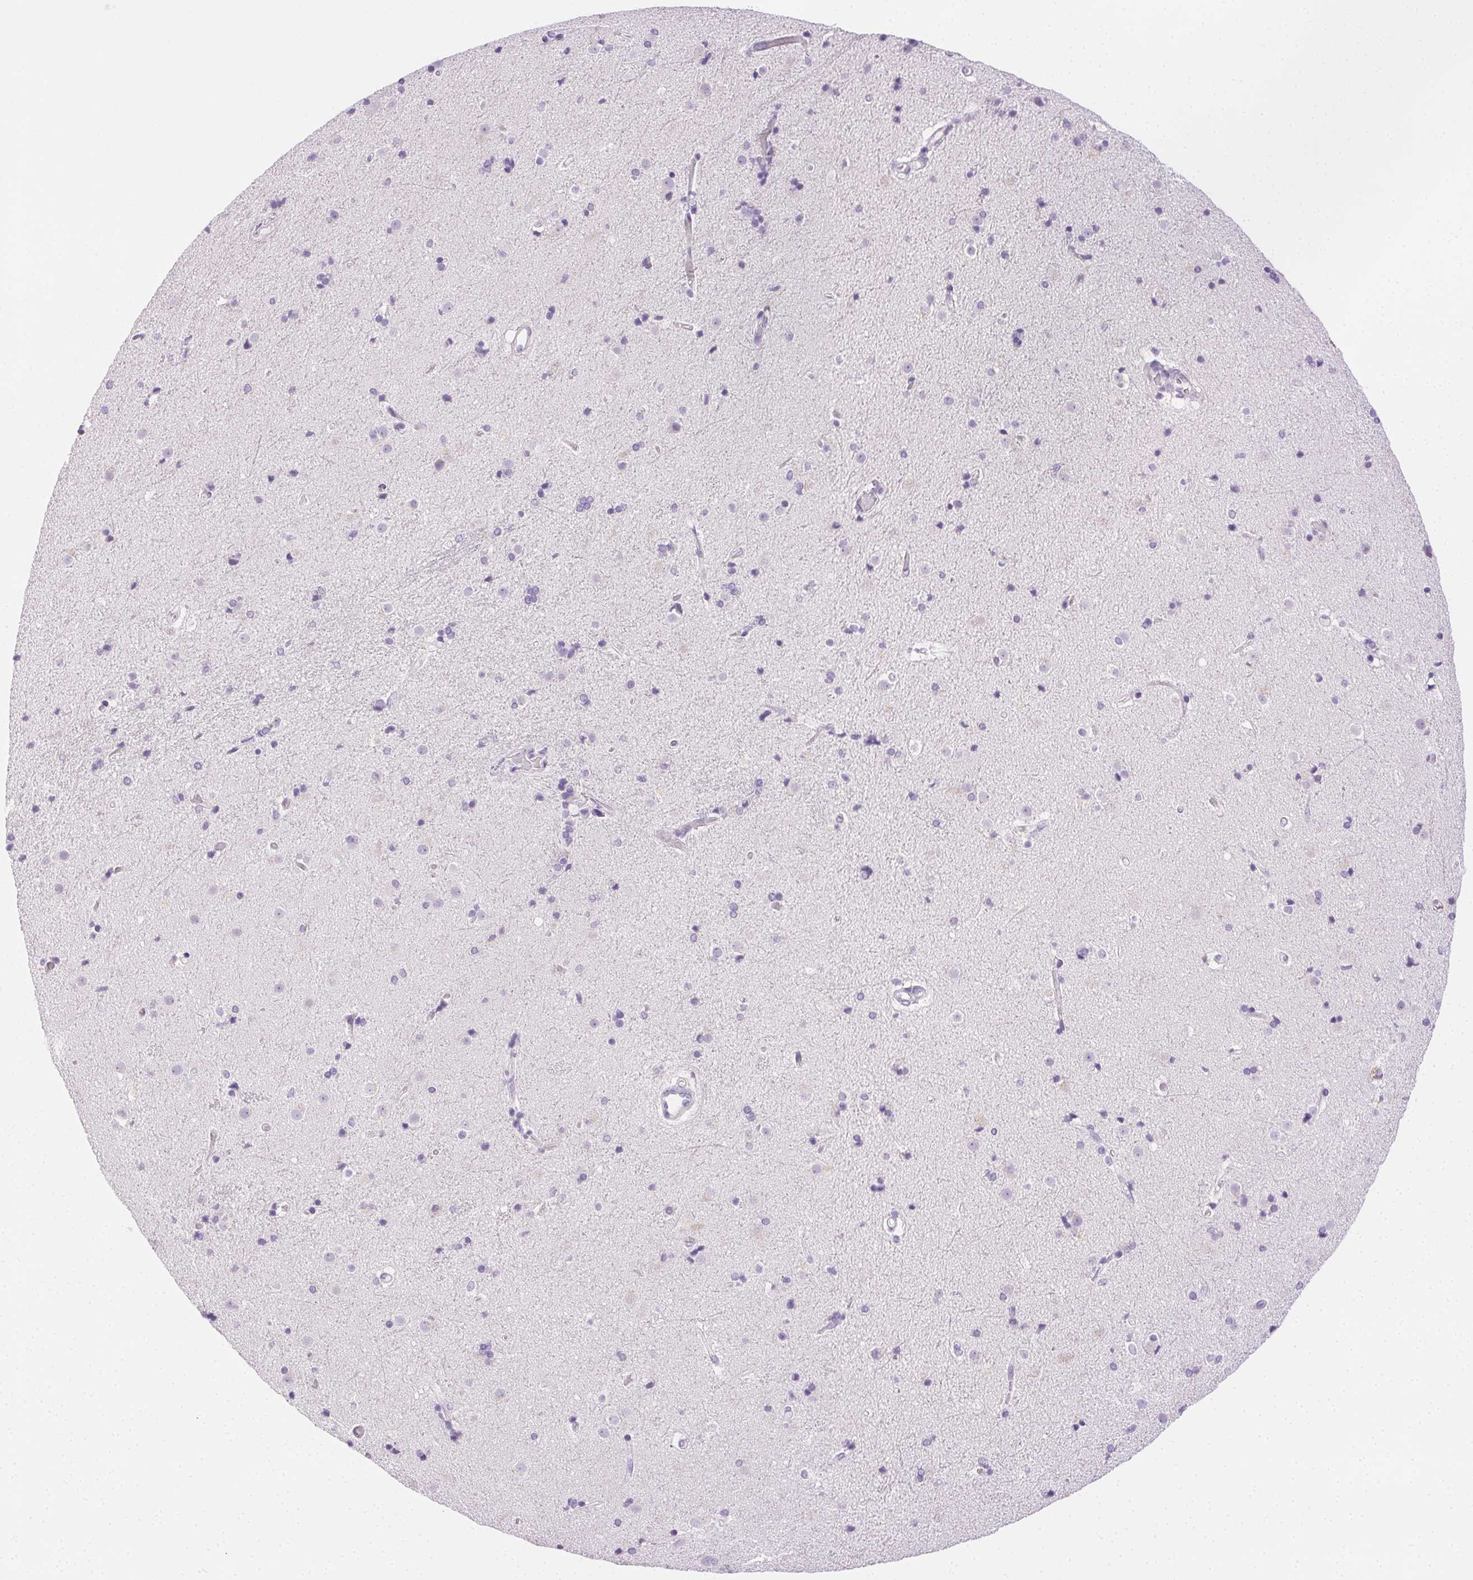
{"staining": {"intensity": "negative", "quantity": "none", "location": "none"}, "tissue": "caudate", "cell_type": "Glial cells", "image_type": "normal", "snomed": [{"axis": "morphology", "description": "Normal tissue, NOS"}, {"axis": "topography", "description": "Lateral ventricle wall"}], "caption": "IHC of normal human caudate demonstrates no staining in glial cells. (DAB immunohistochemistry (IHC) visualized using brightfield microscopy, high magnification).", "gene": "C20orf85", "patient": {"sex": "female", "age": 71}}